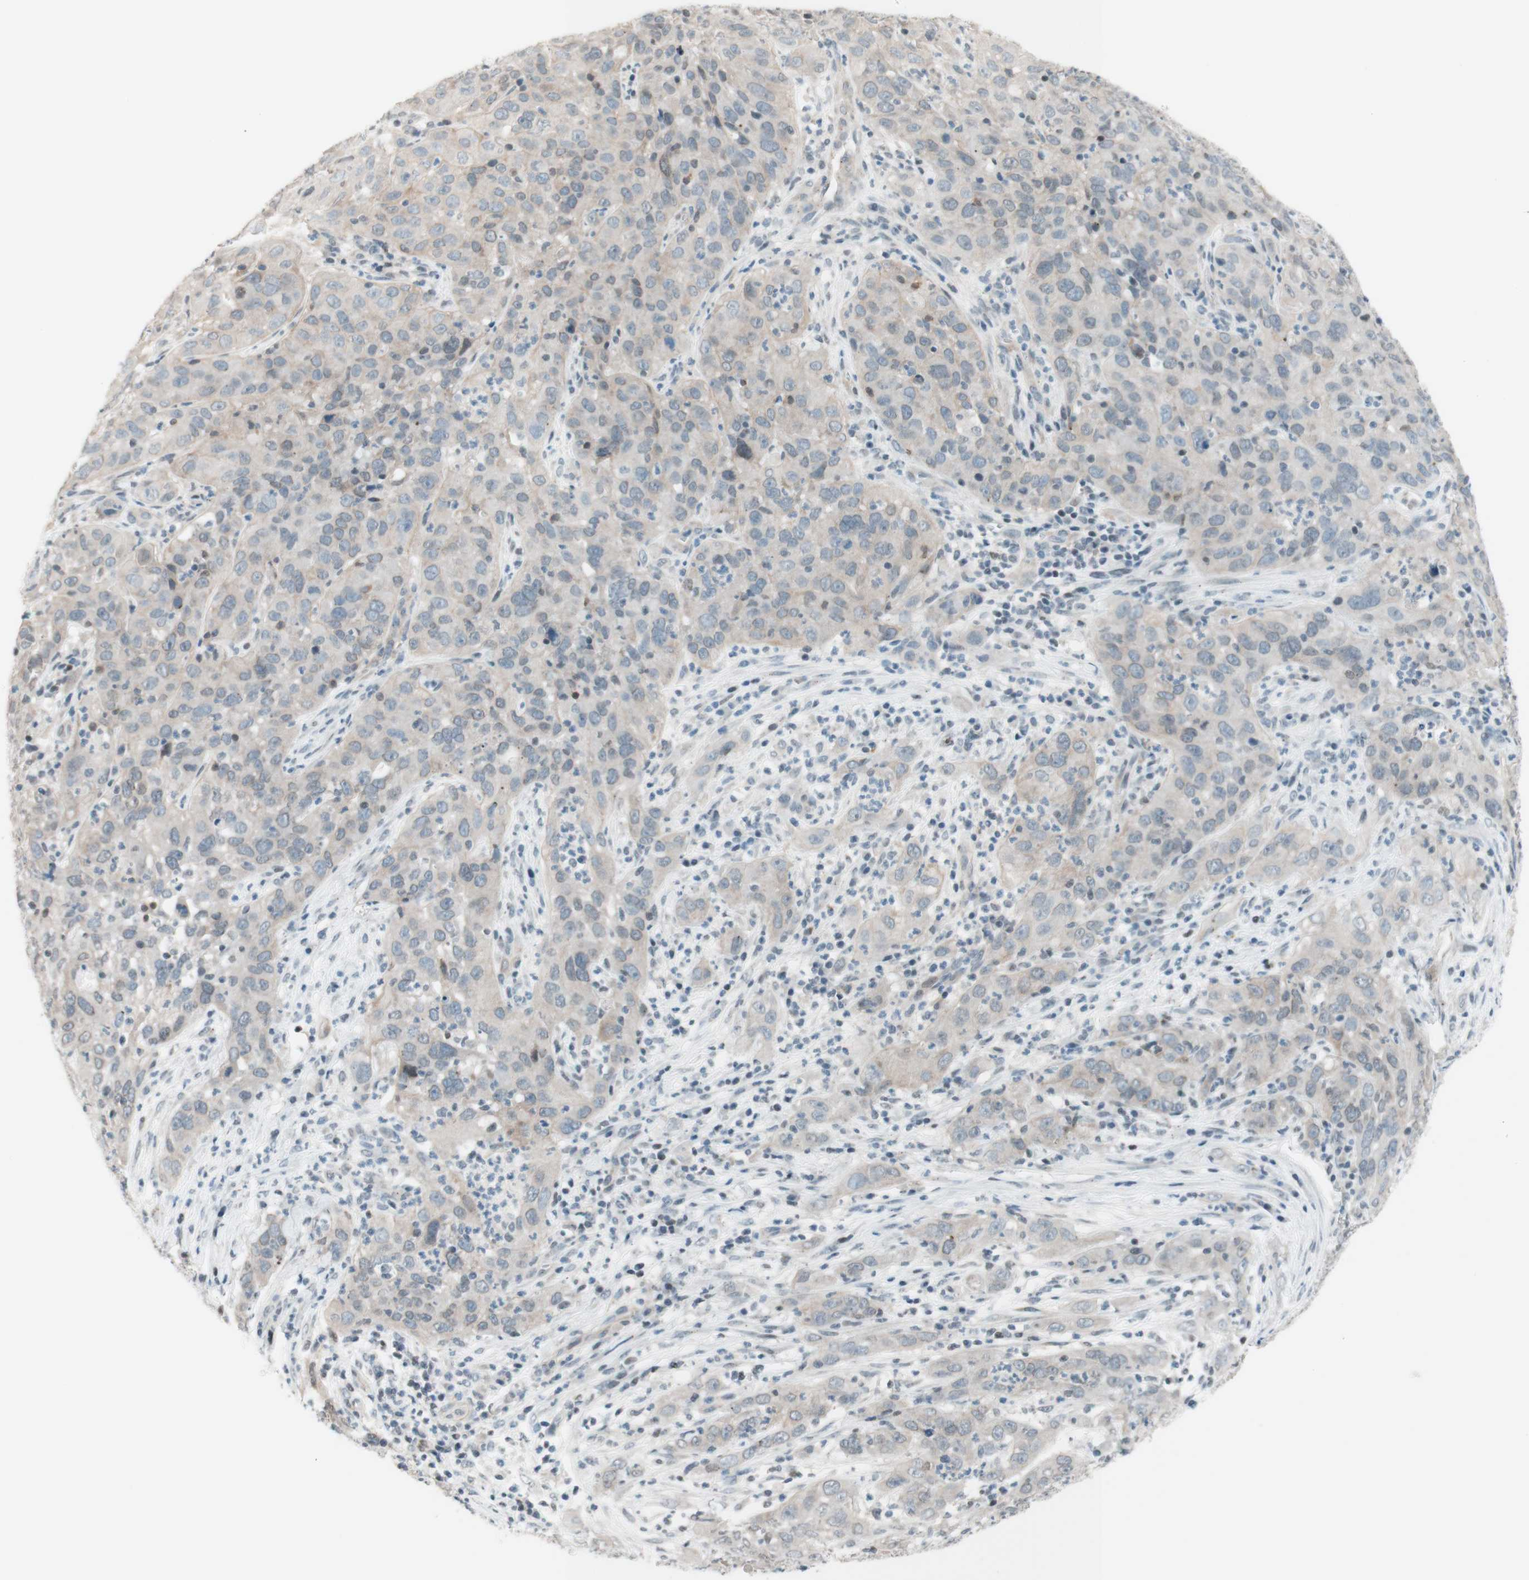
{"staining": {"intensity": "weak", "quantity": "<25%", "location": "cytoplasmic/membranous"}, "tissue": "cervical cancer", "cell_type": "Tumor cells", "image_type": "cancer", "snomed": [{"axis": "morphology", "description": "Squamous cell carcinoma, NOS"}, {"axis": "topography", "description": "Cervix"}], "caption": "Tumor cells are negative for brown protein staining in cervical squamous cell carcinoma. (Stains: DAB (3,3'-diaminobenzidine) immunohistochemistry (IHC) with hematoxylin counter stain, Microscopy: brightfield microscopy at high magnification).", "gene": "JPH1", "patient": {"sex": "female", "age": 32}}